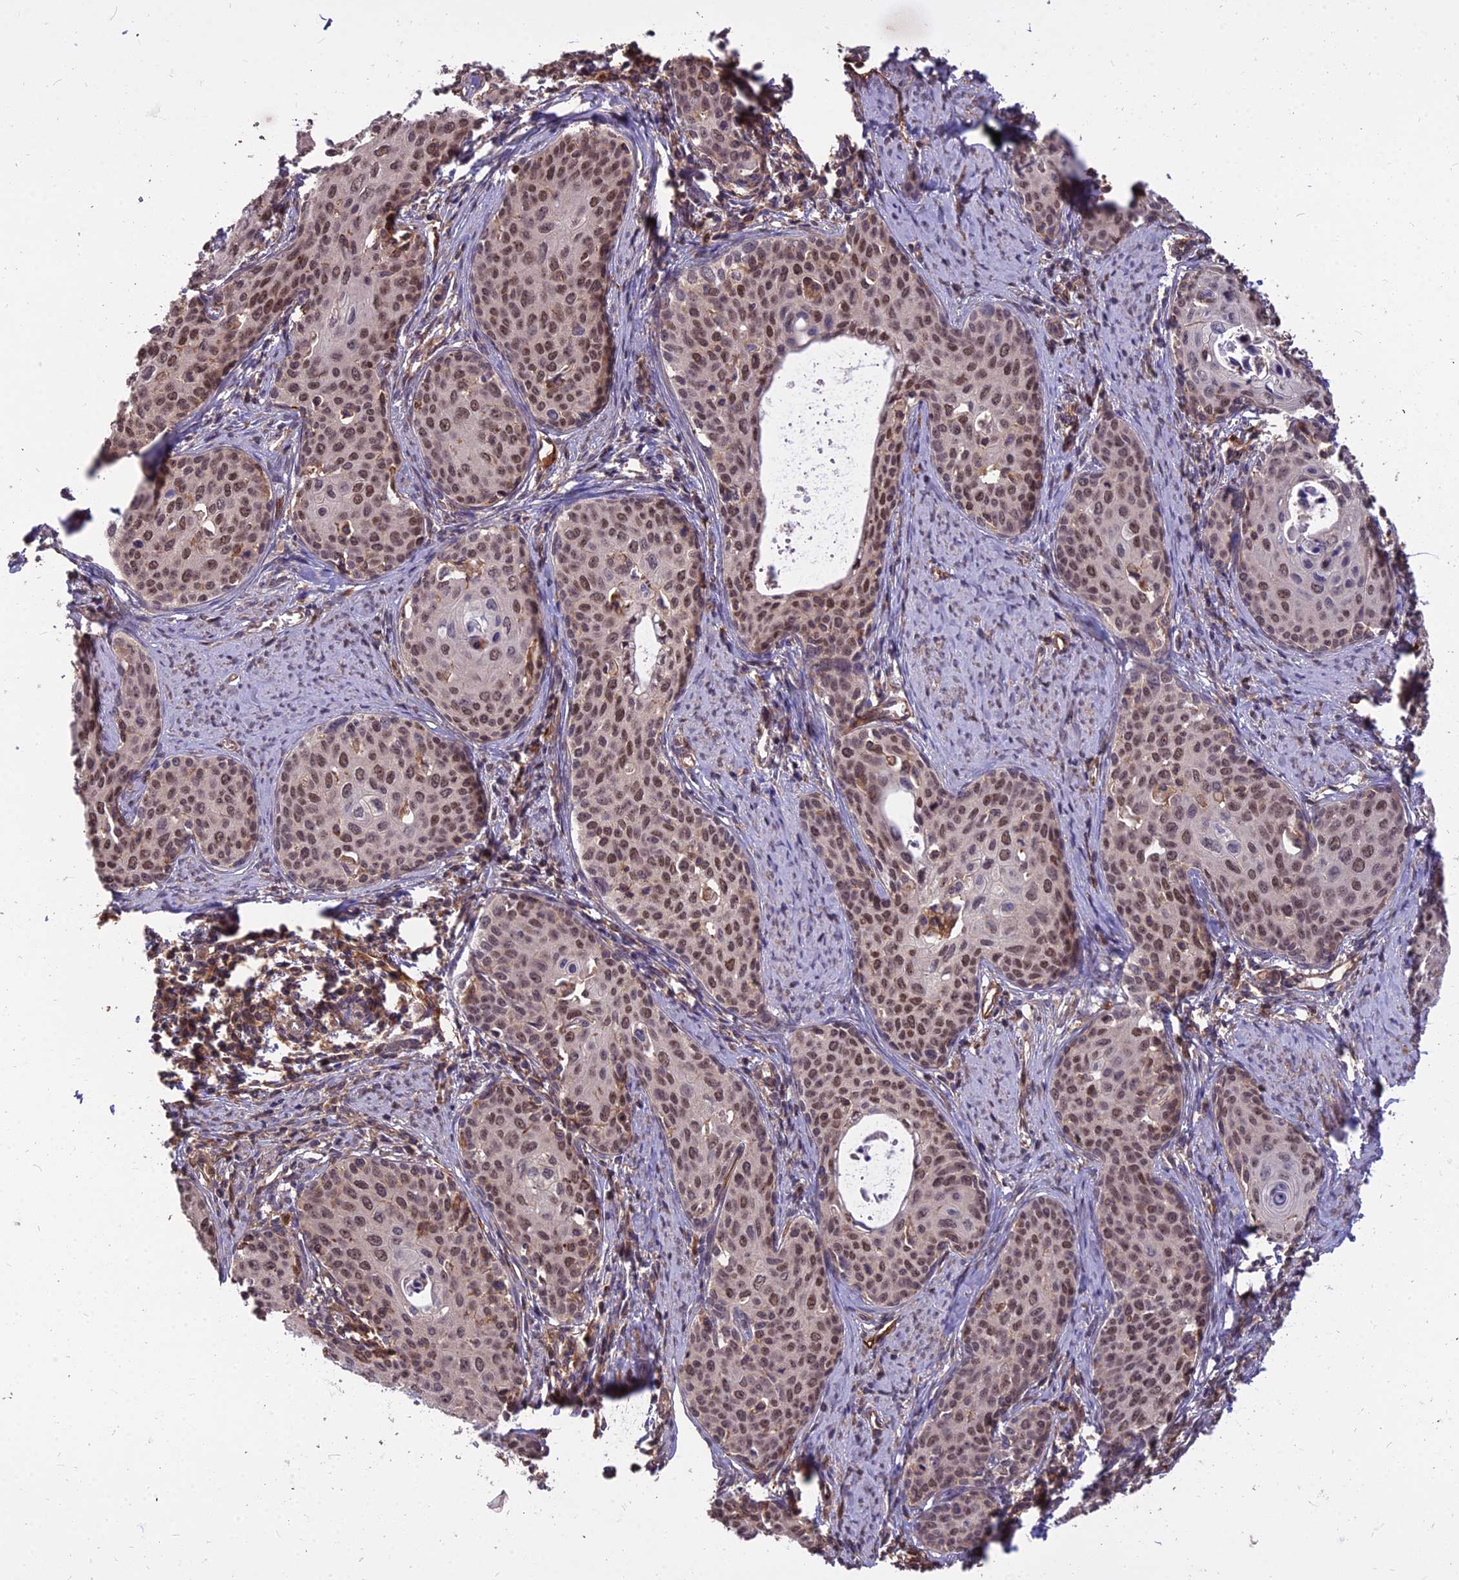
{"staining": {"intensity": "moderate", "quantity": ">75%", "location": "nuclear"}, "tissue": "cervical cancer", "cell_type": "Tumor cells", "image_type": "cancer", "snomed": [{"axis": "morphology", "description": "Squamous cell carcinoma, NOS"}, {"axis": "topography", "description": "Cervix"}], "caption": "This photomicrograph displays IHC staining of squamous cell carcinoma (cervical), with medium moderate nuclear staining in approximately >75% of tumor cells.", "gene": "TCEA3", "patient": {"sex": "female", "age": 52}}